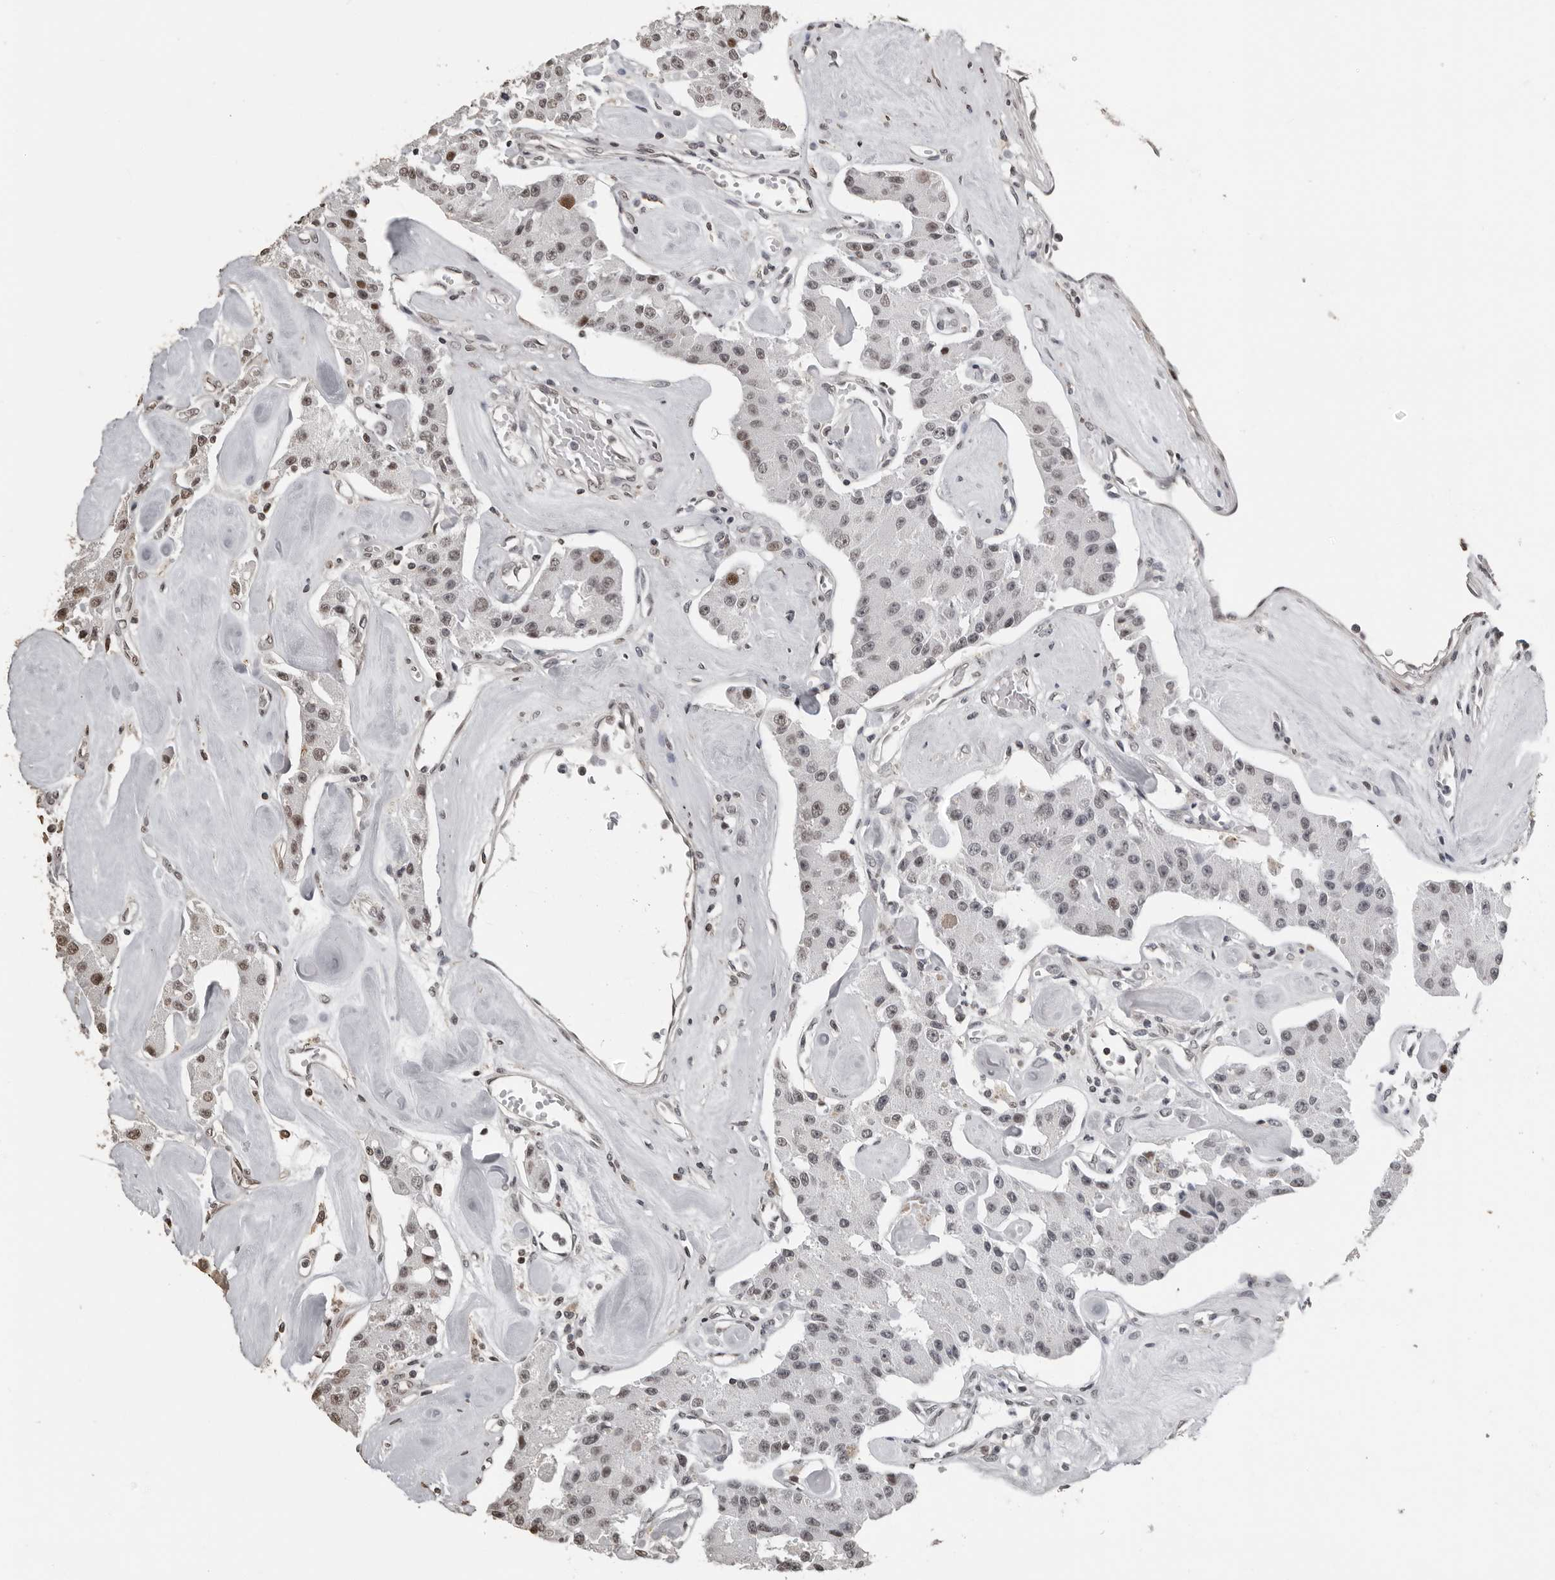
{"staining": {"intensity": "weak", "quantity": "<25%", "location": "nuclear"}, "tissue": "carcinoid", "cell_type": "Tumor cells", "image_type": "cancer", "snomed": [{"axis": "morphology", "description": "Carcinoid, malignant, NOS"}, {"axis": "topography", "description": "Pancreas"}], "caption": "Human carcinoid stained for a protein using IHC displays no expression in tumor cells.", "gene": "ORC1", "patient": {"sex": "male", "age": 41}}